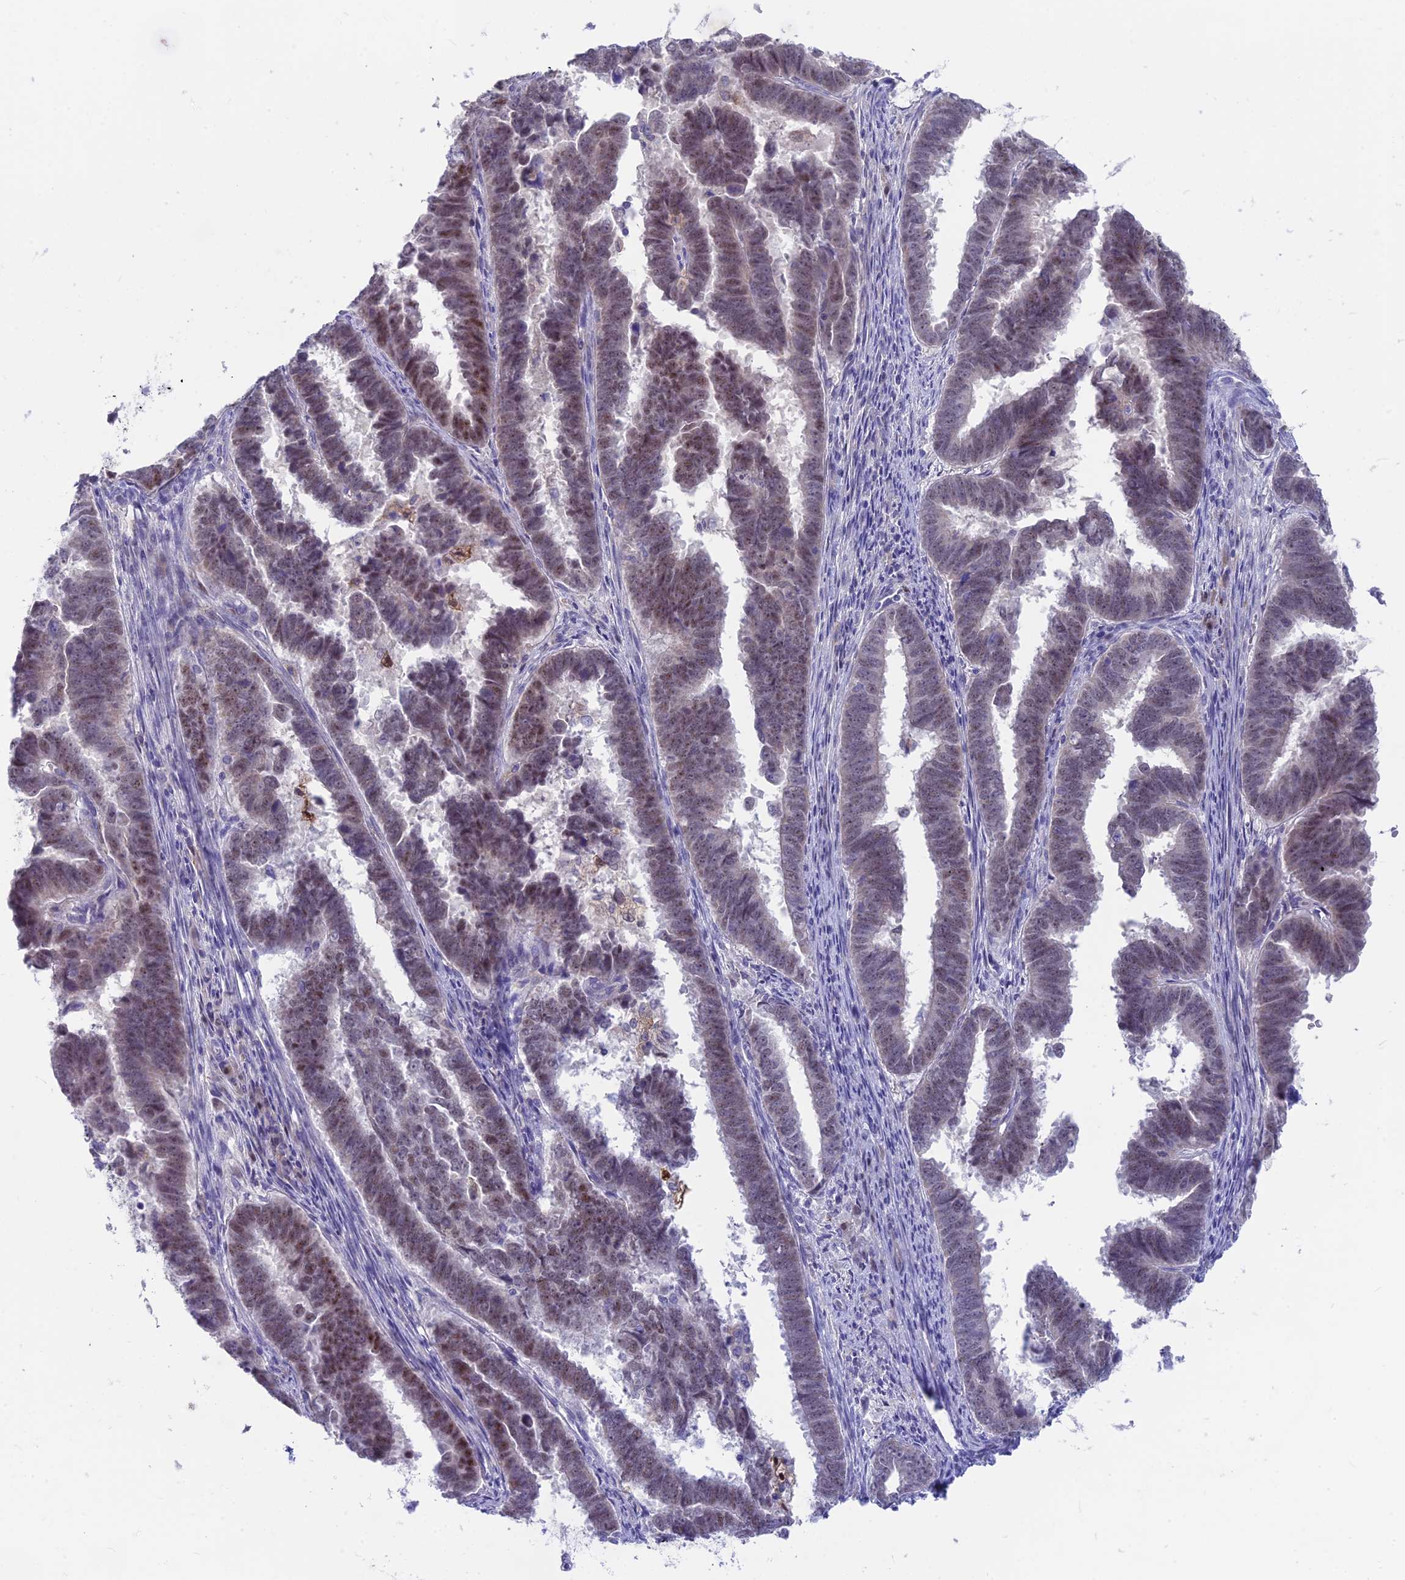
{"staining": {"intensity": "moderate", "quantity": "25%-75%", "location": "nuclear"}, "tissue": "endometrial cancer", "cell_type": "Tumor cells", "image_type": "cancer", "snomed": [{"axis": "morphology", "description": "Adenocarcinoma, NOS"}, {"axis": "topography", "description": "Endometrium"}], "caption": "This image exhibits IHC staining of human endometrial cancer (adenocarcinoma), with medium moderate nuclear staining in approximately 25%-75% of tumor cells.", "gene": "SNTN", "patient": {"sex": "female", "age": 75}}